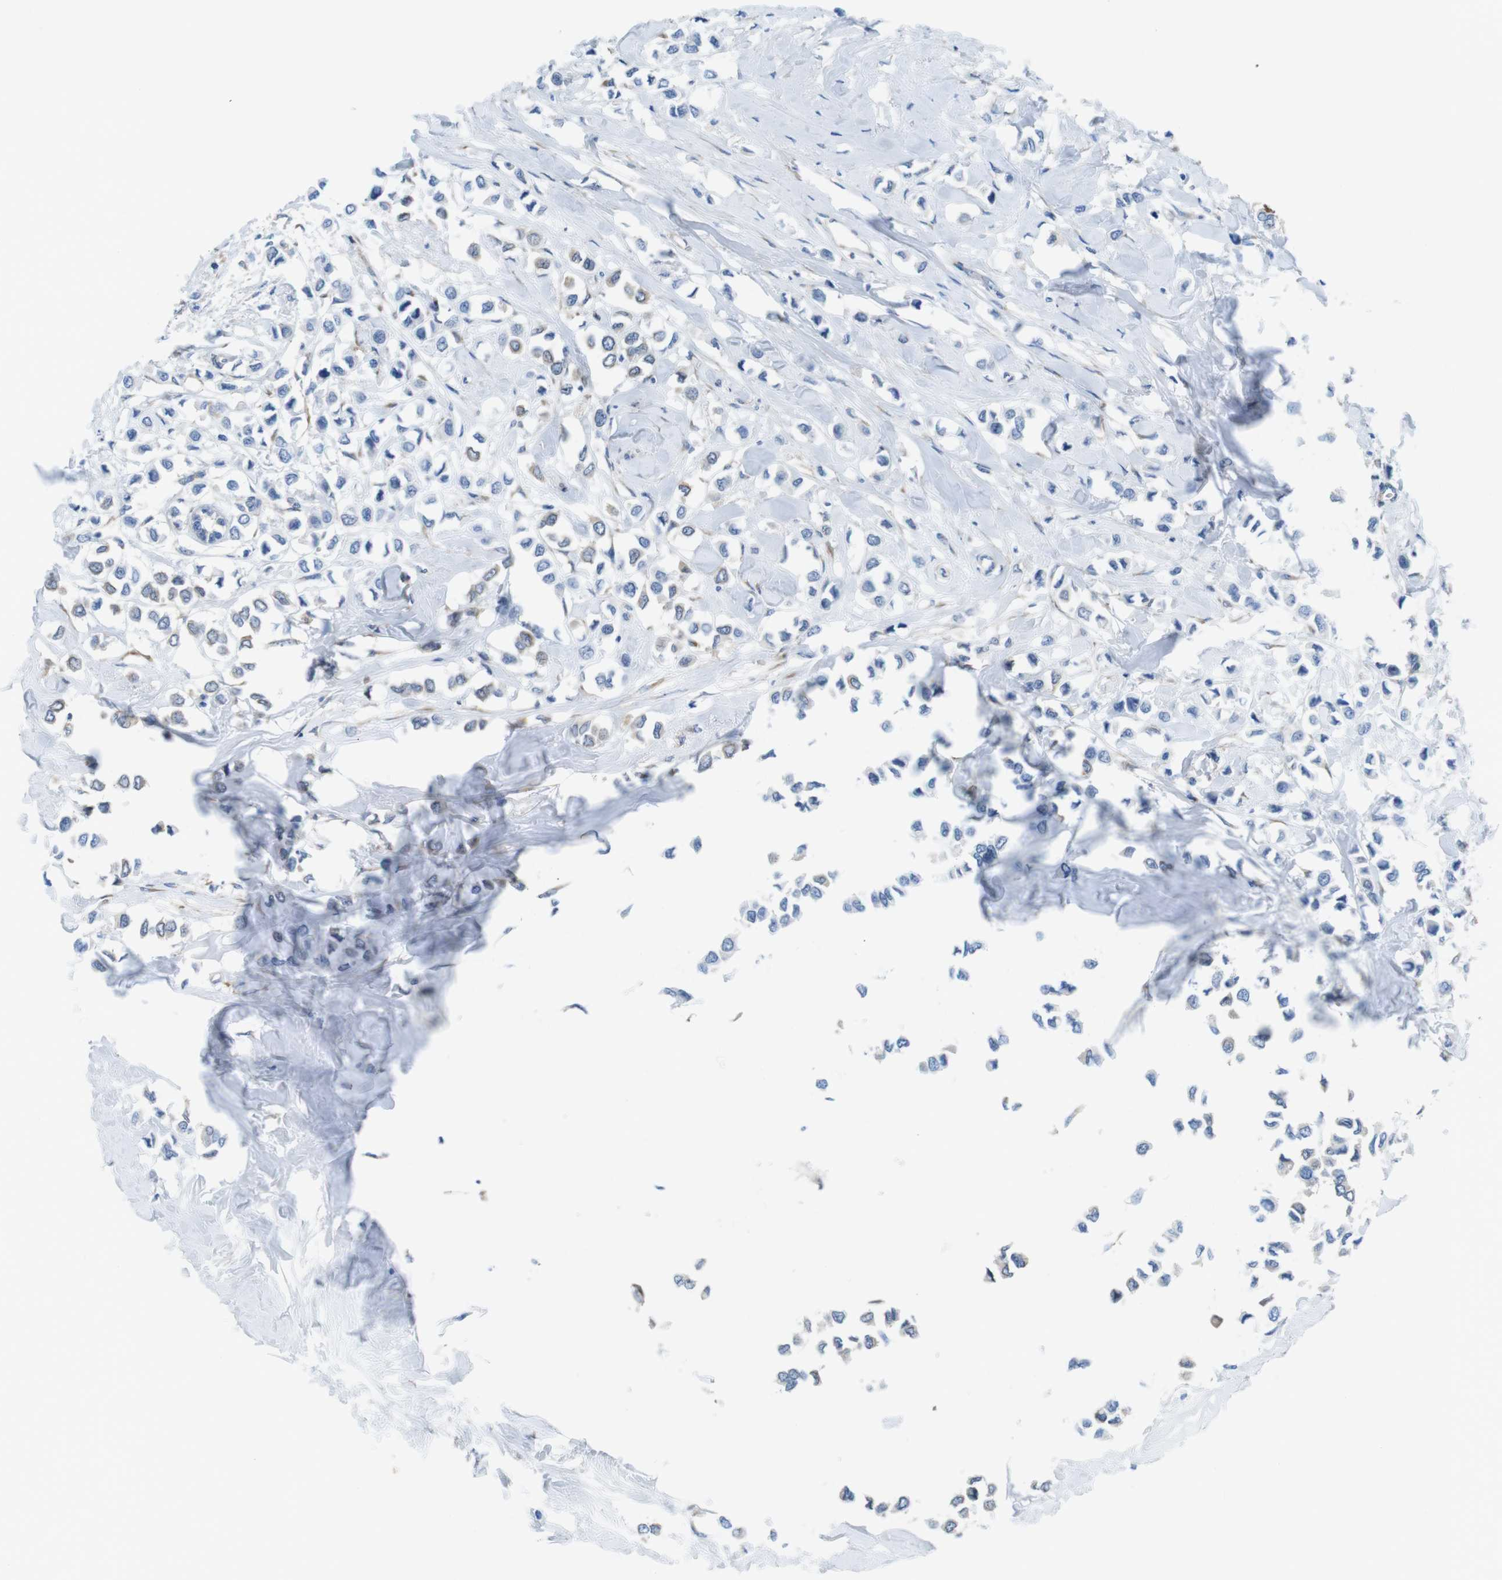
{"staining": {"intensity": "weak", "quantity": "25%-75%", "location": "cytoplasmic/membranous"}, "tissue": "breast cancer", "cell_type": "Tumor cells", "image_type": "cancer", "snomed": [{"axis": "morphology", "description": "Lobular carcinoma"}, {"axis": "topography", "description": "Breast"}], "caption": "A low amount of weak cytoplasmic/membranous staining is appreciated in approximately 25%-75% of tumor cells in breast cancer (lobular carcinoma) tissue.", "gene": "CDH8", "patient": {"sex": "female", "age": 51}}